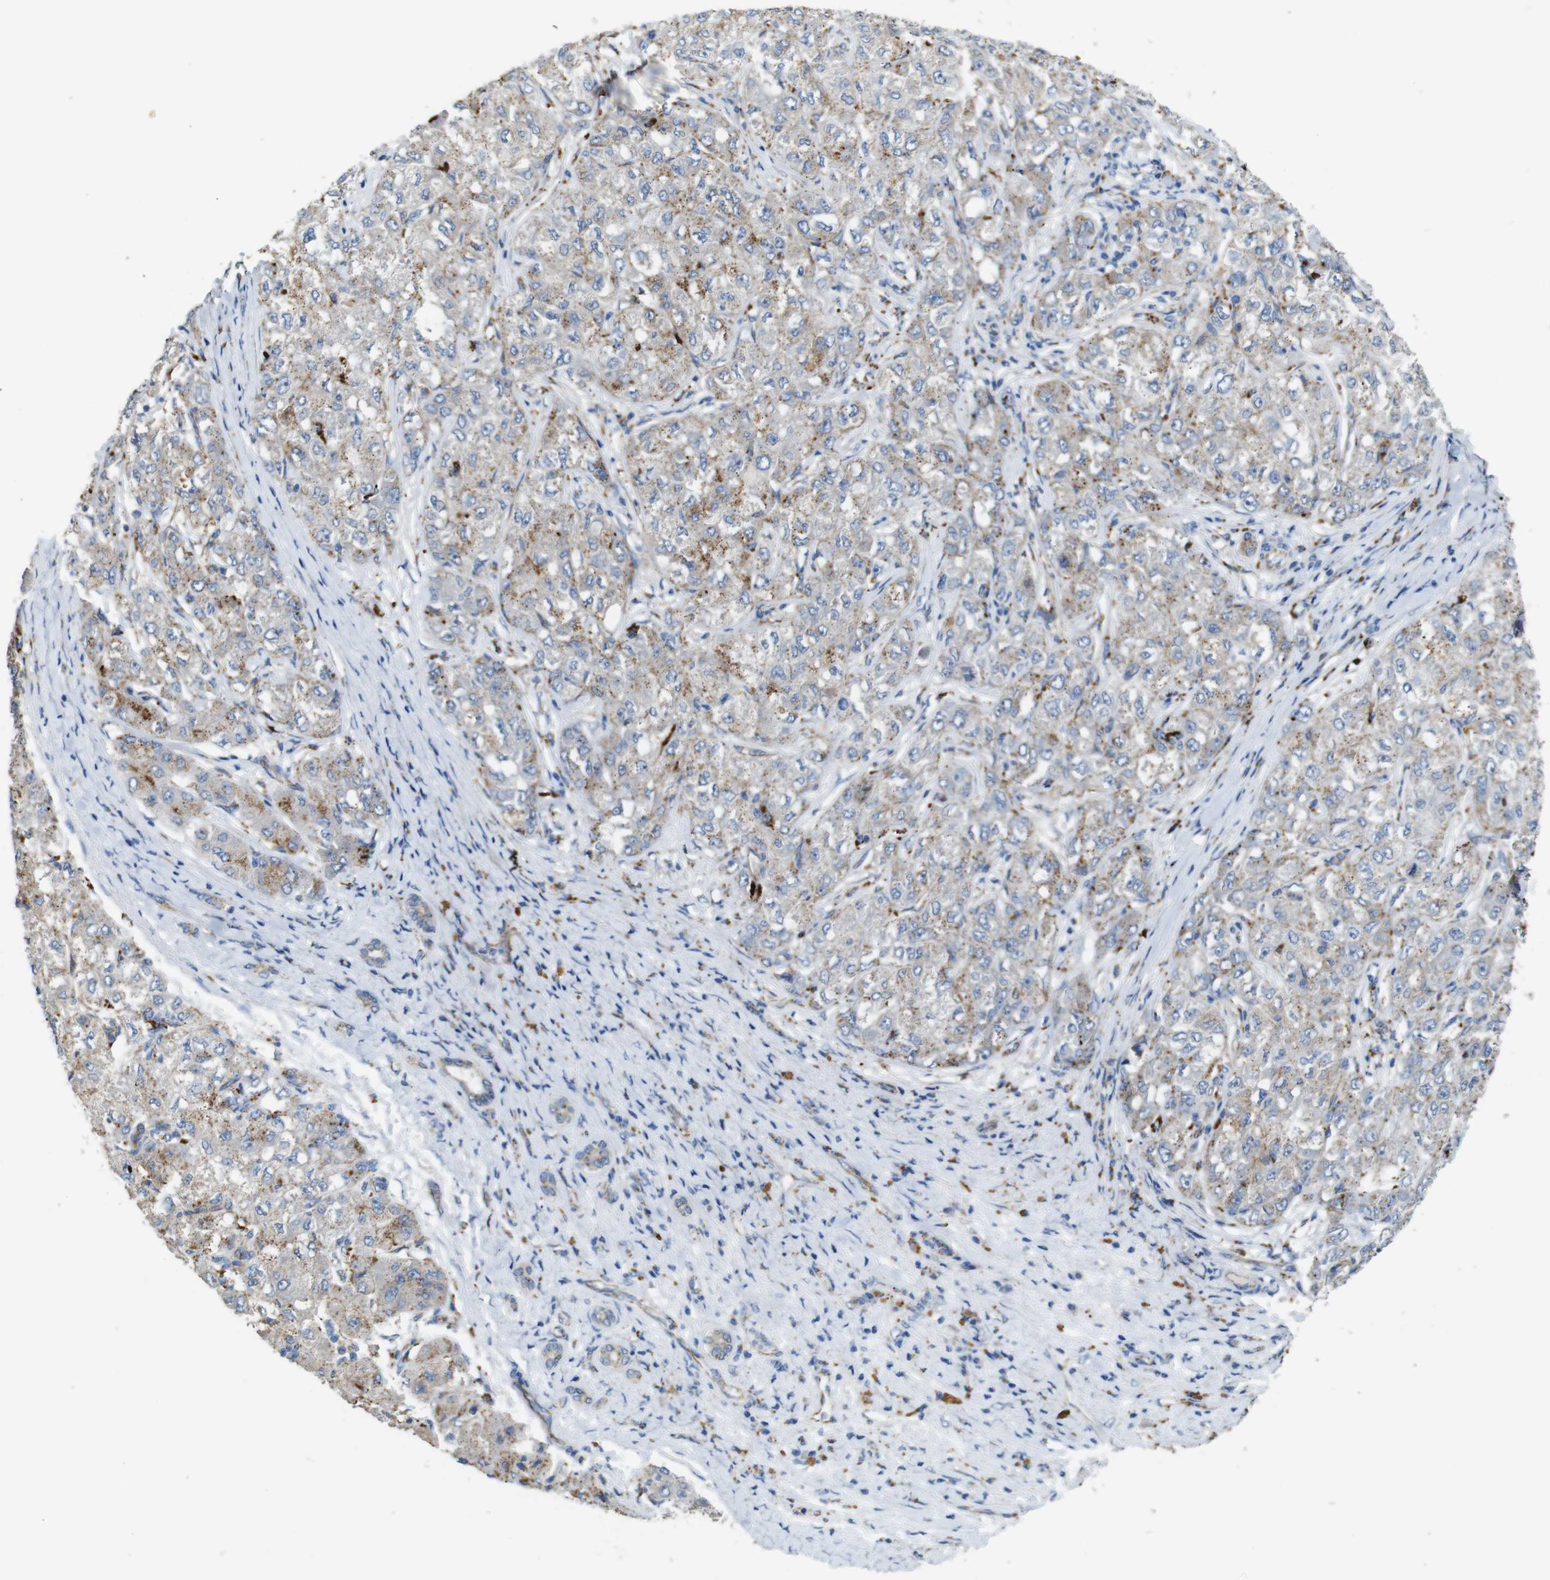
{"staining": {"intensity": "moderate", "quantity": ">75%", "location": "cytoplasmic/membranous"}, "tissue": "liver cancer", "cell_type": "Tumor cells", "image_type": "cancer", "snomed": [{"axis": "morphology", "description": "Carcinoma, Hepatocellular, NOS"}, {"axis": "topography", "description": "Liver"}], "caption": "The micrograph displays a brown stain indicating the presence of a protein in the cytoplasmic/membranous of tumor cells in liver cancer (hepatocellular carcinoma).", "gene": "NHLRC3", "patient": {"sex": "male", "age": 80}}